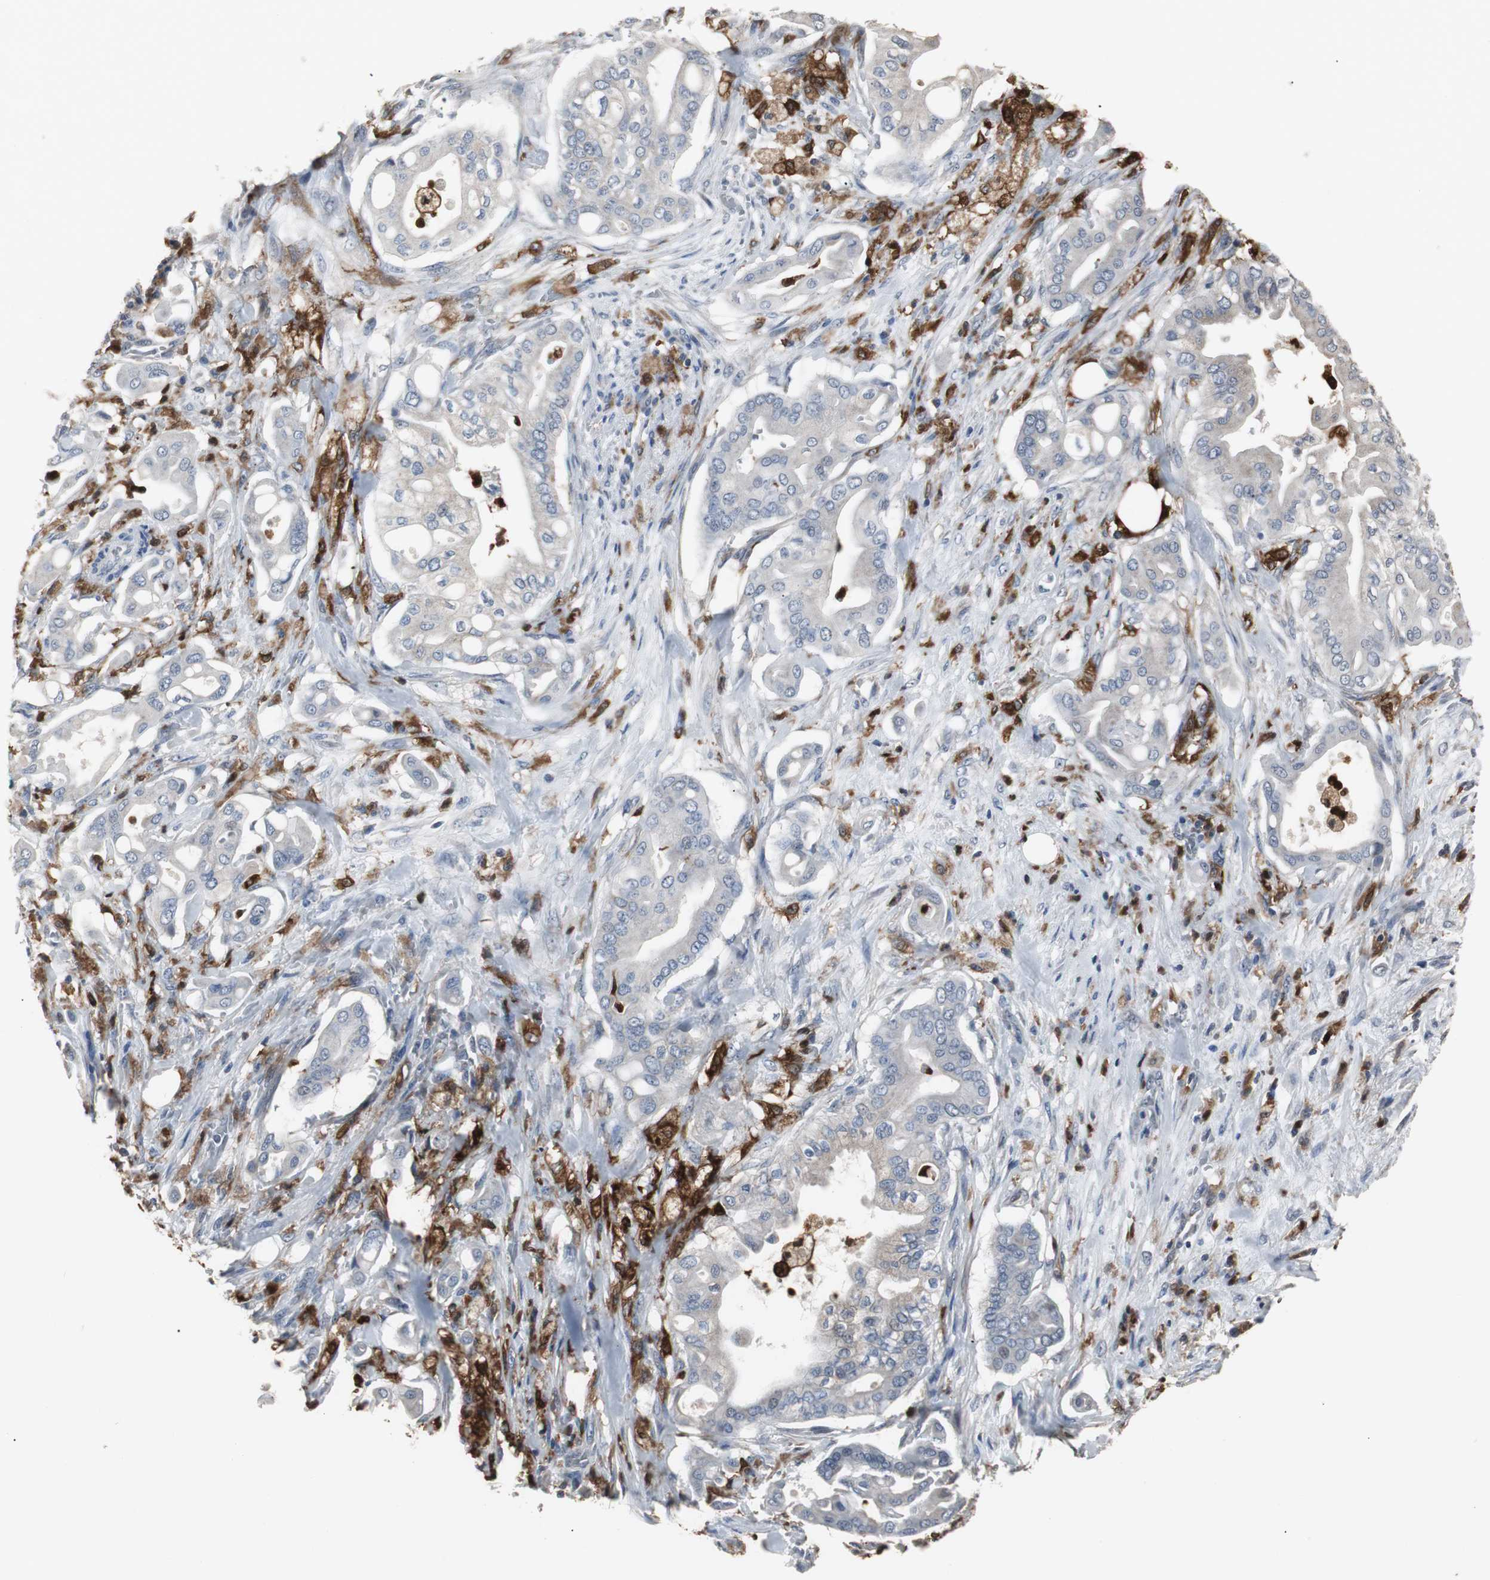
{"staining": {"intensity": "weak", "quantity": "<25%", "location": "cytoplasmic/membranous"}, "tissue": "liver cancer", "cell_type": "Tumor cells", "image_type": "cancer", "snomed": [{"axis": "morphology", "description": "Cholangiocarcinoma"}, {"axis": "topography", "description": "Liver"}], "caption": "Immunohistochemistry (IHC) micrograph of human liver cholangiocarcinoma stained for a protein (brown), which shows no expression in tumor cells. The staining is performed using DAB (3,3'-diaminobenzidine) brown chromogen with nuclei counter-stained in using hematoxylin.", "gene": "NCF2", "patient": {"sex": "female", "age": 68}}